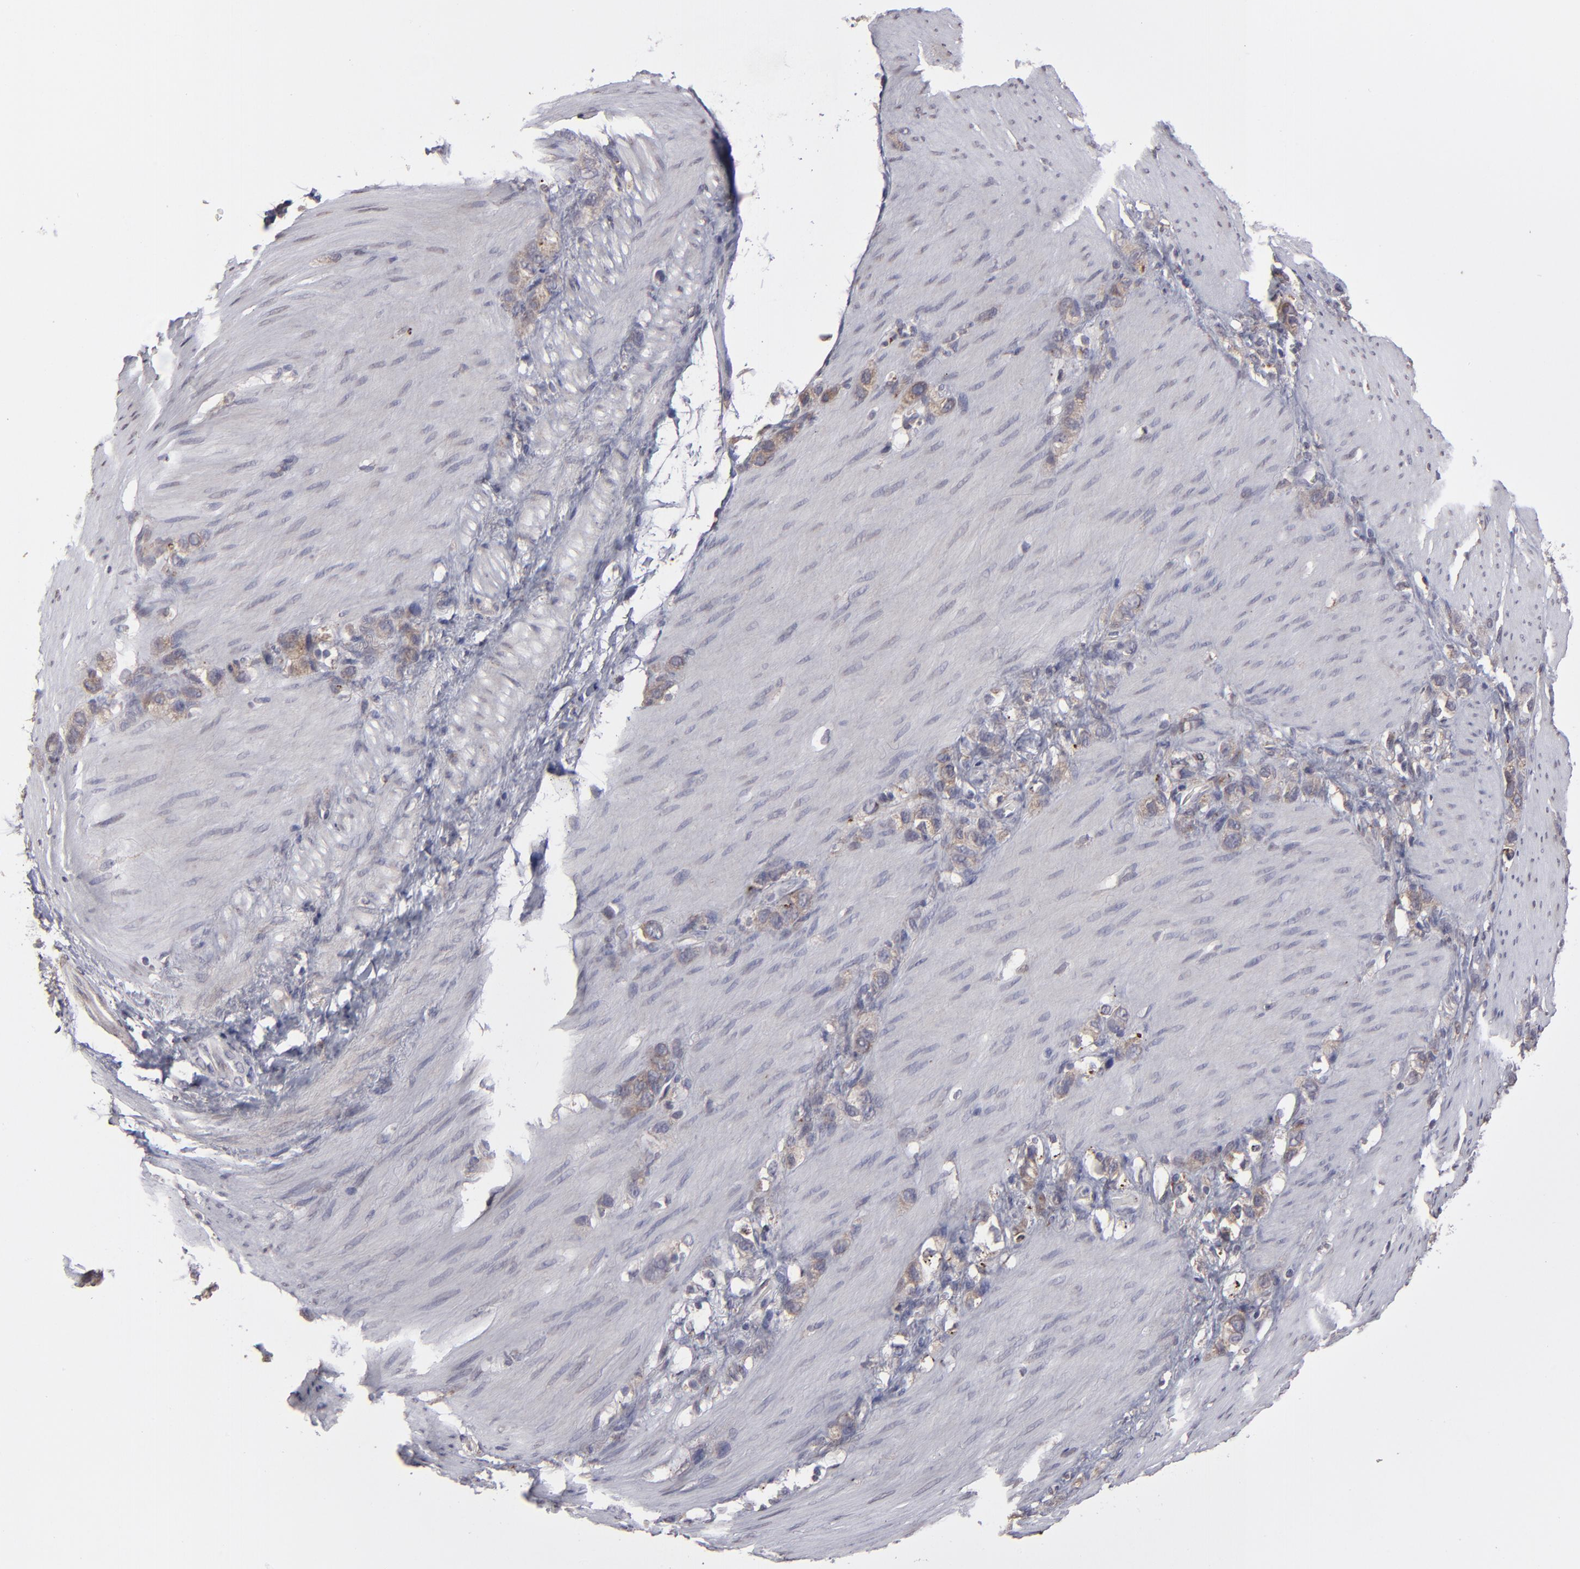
{"staining": {"intensity": "weak", "quantity": ">75%", "location": "cytoplasmic/membranous"}, "tissue": "stomach cancer", "cell_type": "Tumor cells", "image_type": "cancer", "snomed": [{"axis": "morphology", "description": "Normal tissue, NOS"}, {"axis": "morphology", "description": "Adenocarcinoma, NOS"}, {"axis": "morphology", "description": "Adenocarcinoma, High grade"}, {"axis": "topography", "description": "Stomach, upper"}, {"axis": "topography", "description": "Stomach"}], "caption": "Immunohistochemistry (DAB (3,3'-diaminobenzidine)) staining of human adenocarcinoma (stomach) shows weak cytoplasmic/membranous protein staining in approximately >75% of tumor cells.", "gene": "ITGB5", "patient": {"sex": "female", "age": 65}}